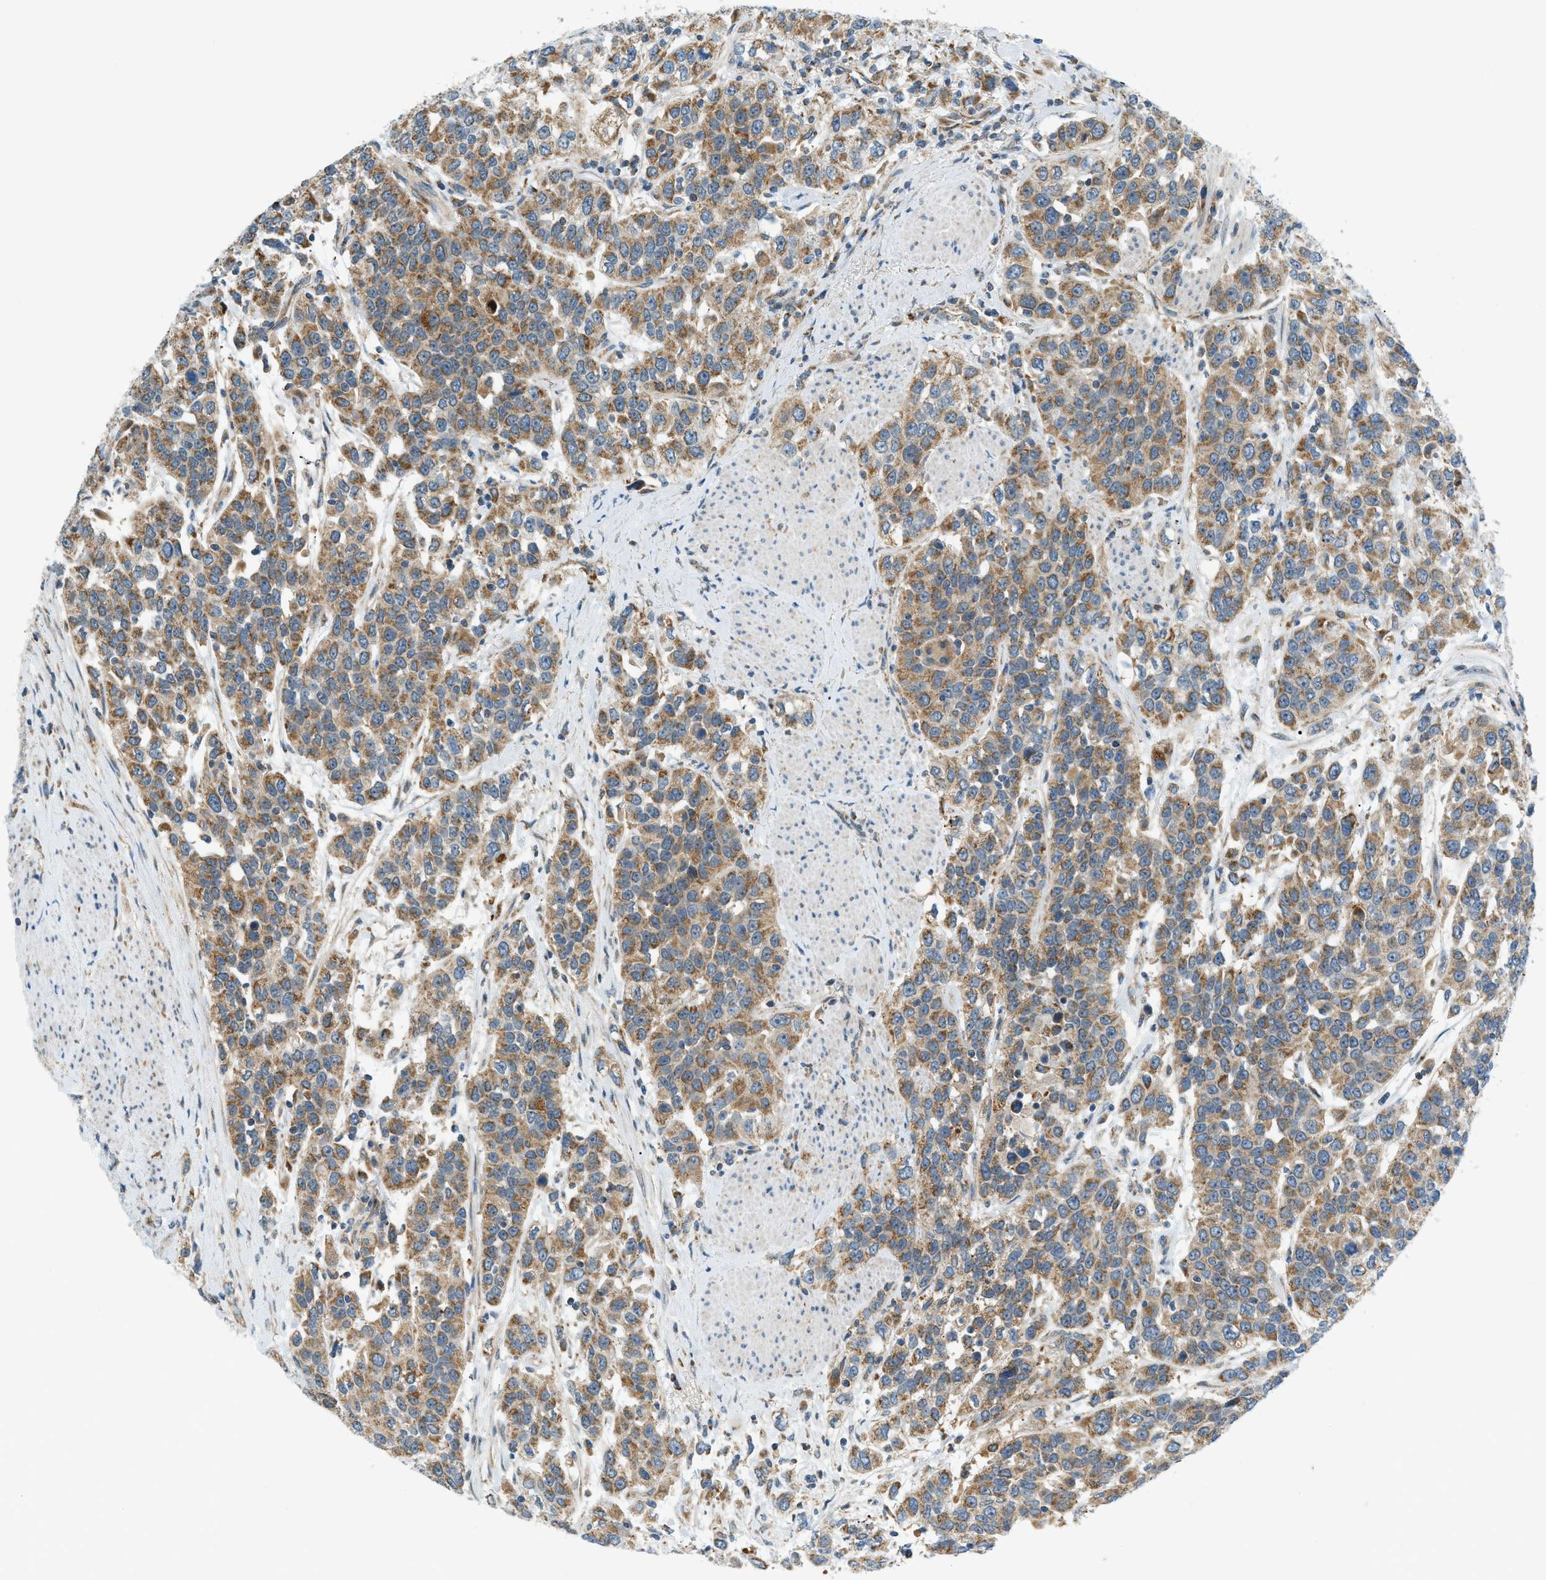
{"staining": {"intensity": "moderate", "quantity": ">75%", "location": "cytoplasmic/membranous"}, "tissue": "urothelial cancer", "cell_type": "Tumor cells", "image_type": "cancer", "snomed": [{"axis": "morphology", "description": "Urothelial carcinoma, High grade"}, {"axis": "topography", "description": "Urinary bladder"}], "caption": "DAB (3,3'-diaminobenzidine) immunohistochemical staining of human urothelial carcinoma (high-grade) reveals moderate cytoplasmic/membranous protein staining in about >75% of tumor cells. (DAB IHC with brightfield microscopy, high magnification).", "gene": "PIGG", "patient": {"sex": "female", "age": 80}}